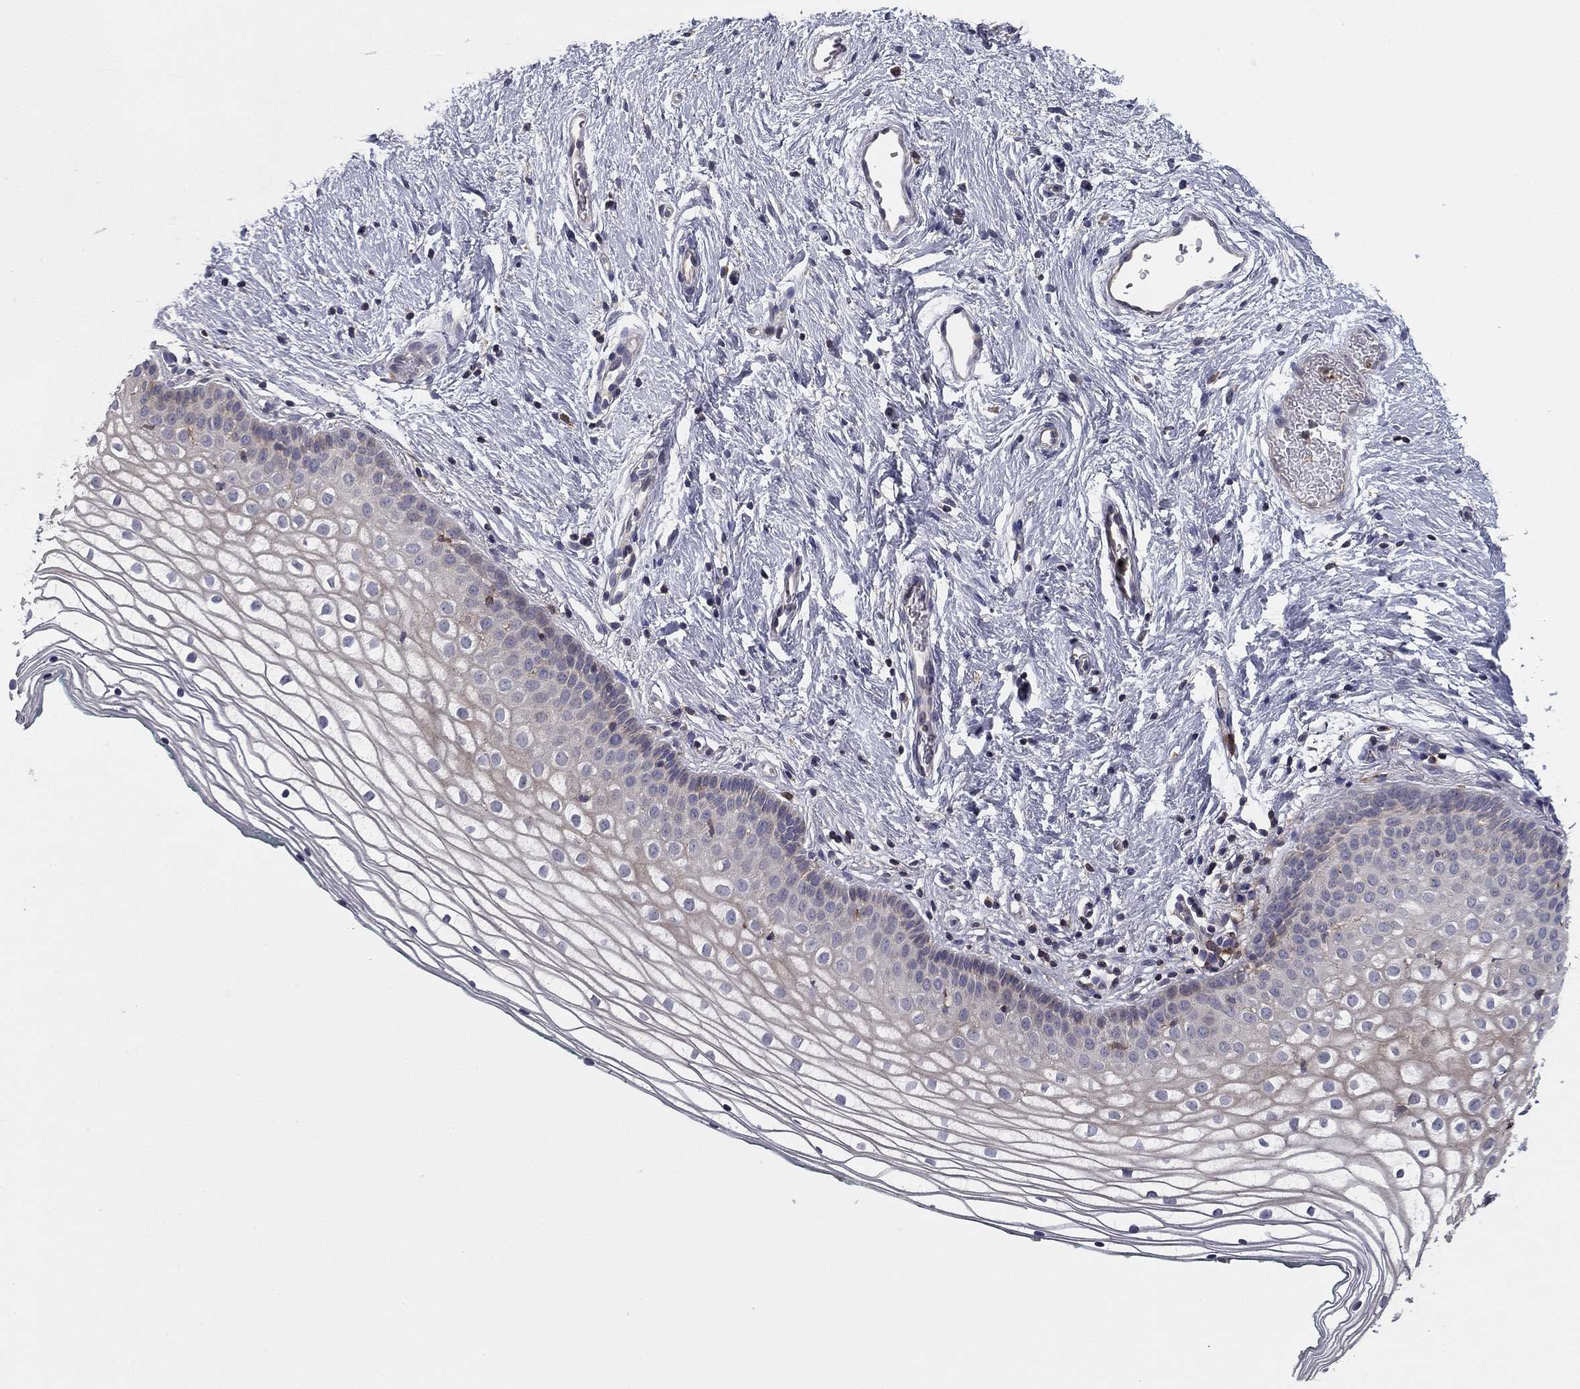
{"staining": {"intensity": "negative", "quantity": "none", "location": "none"}, "tissue": "vagina", "cell_type": "Squamous epithelial cells", "image_type": "normal", "snomed": [{"axis": "morphology", "description": "Normal tissue, NOS"}, {"axis": "topography", "description": "Vagina"}], "caption": "An image of vagina stained for a protein shows no brown staining in squamous epithelial cells.", "gene": "PLCB2", "patient": {"sex": "female", "age": 36}}